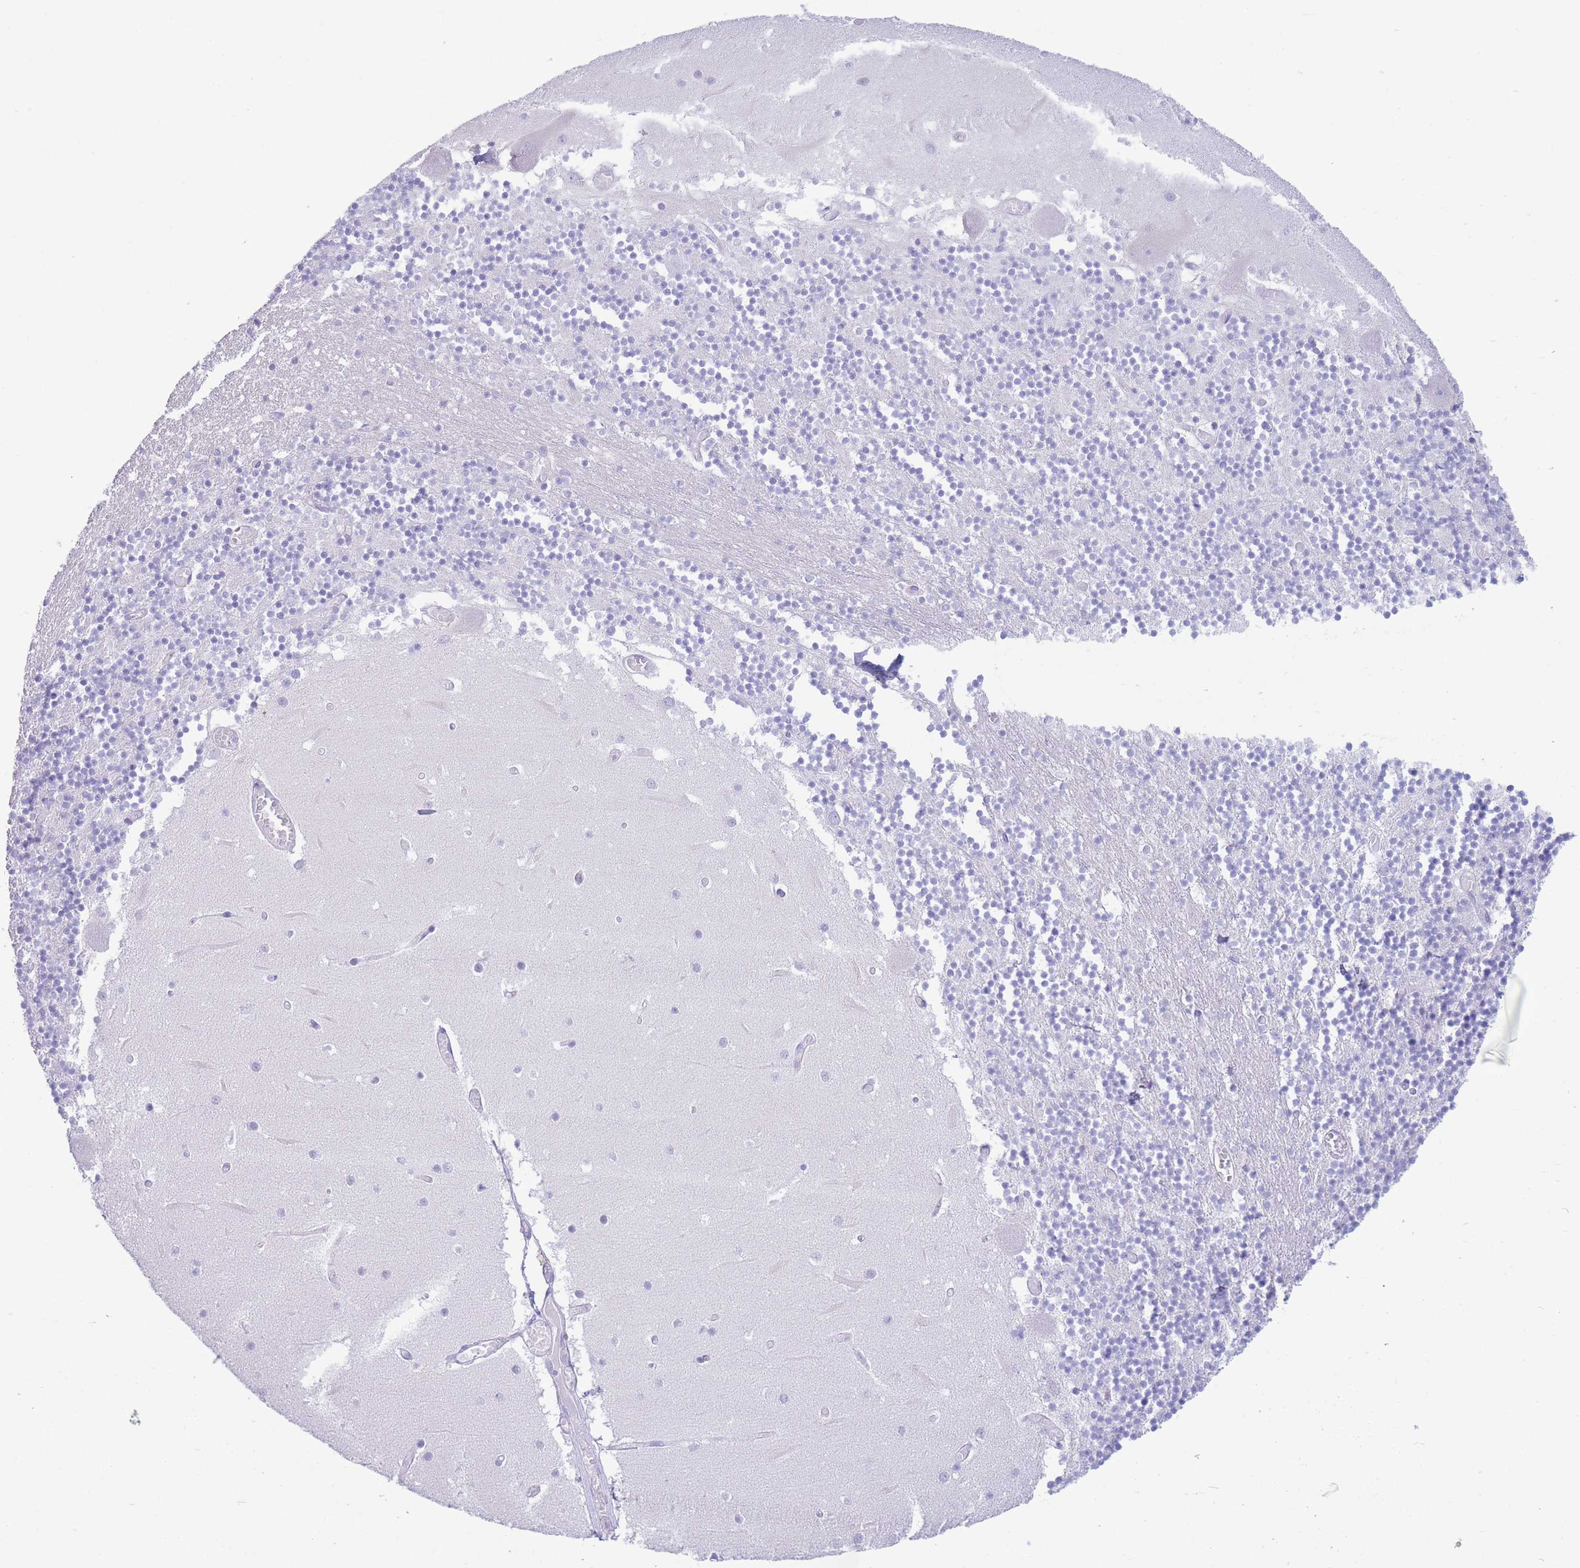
{"staining": {"intensity": "negative", "quantity": "none", "location": "none"}, "tissue": "cerebellum", "cell_type": "Cells in granular layer", "image_type": "normal", "snomed": [{"axis": "morphology", "description": "Normal tissue, NOS"}, {"axis": "topography", "description": "Cerebellum"}], "caption": "IHC histopathology image of unremarkable cerebellum stained for a protein (brown), which demonstrates no expression in cells in granular layer.", "gene": "VWA8", "patient": {"sex": "female", "age": 28}}